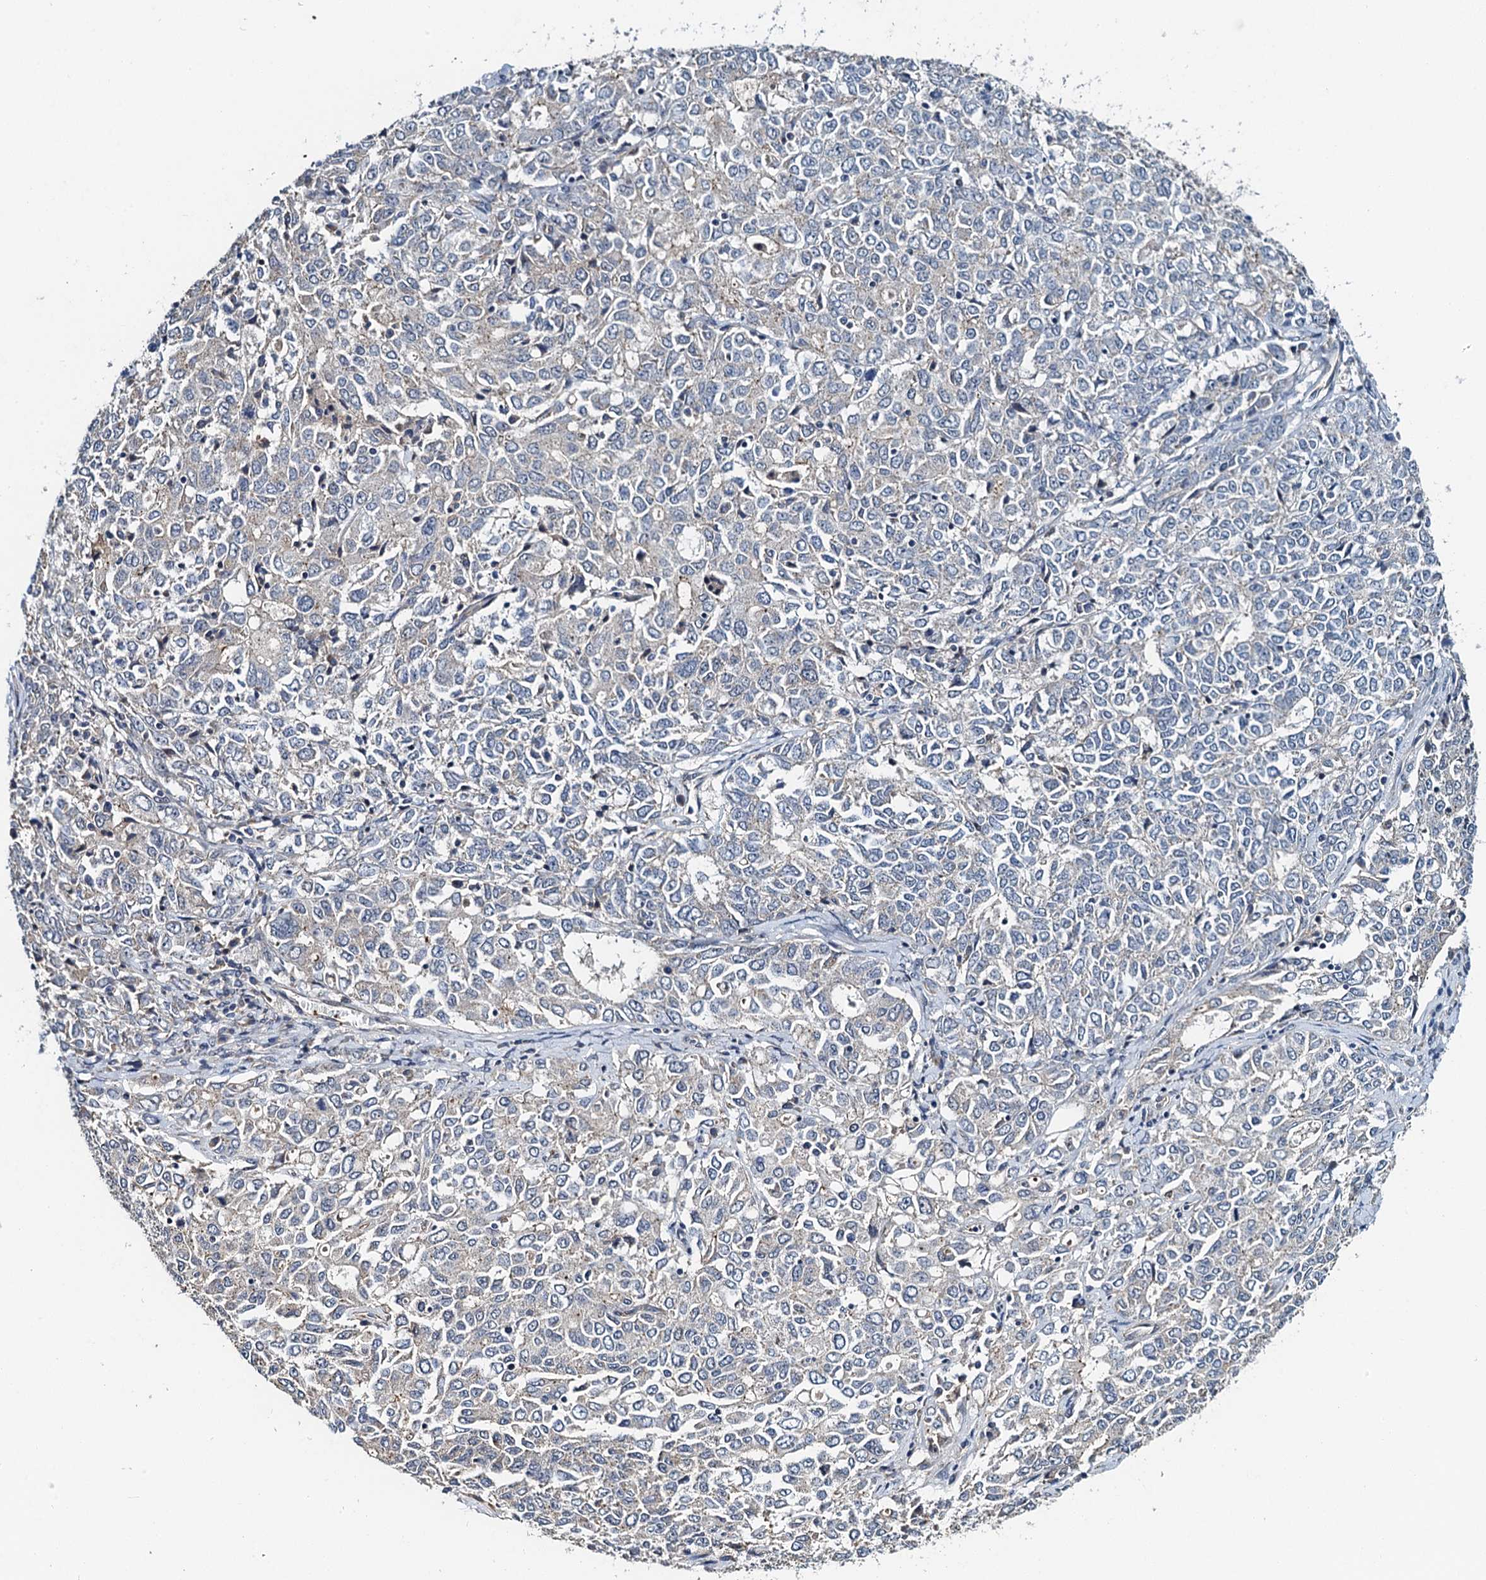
{"staining": {"intensity": "negative", "quantity": "none", "location": "none"}, "tissue": "ovarian cancer", "cell_type": "Tumor cells", "image_type": "cancer", "snomed": [{"axis": "morphology", "description": "Carcinoma, endometroid"}, {"axis": "topography", "description": "Ovary"}], "caption": "Ovarian cancer stained for a protein using IHC reveals no expression tumor cells.", "gene": "ZNF606", "patient": {"sex": "female", "age": 62}}